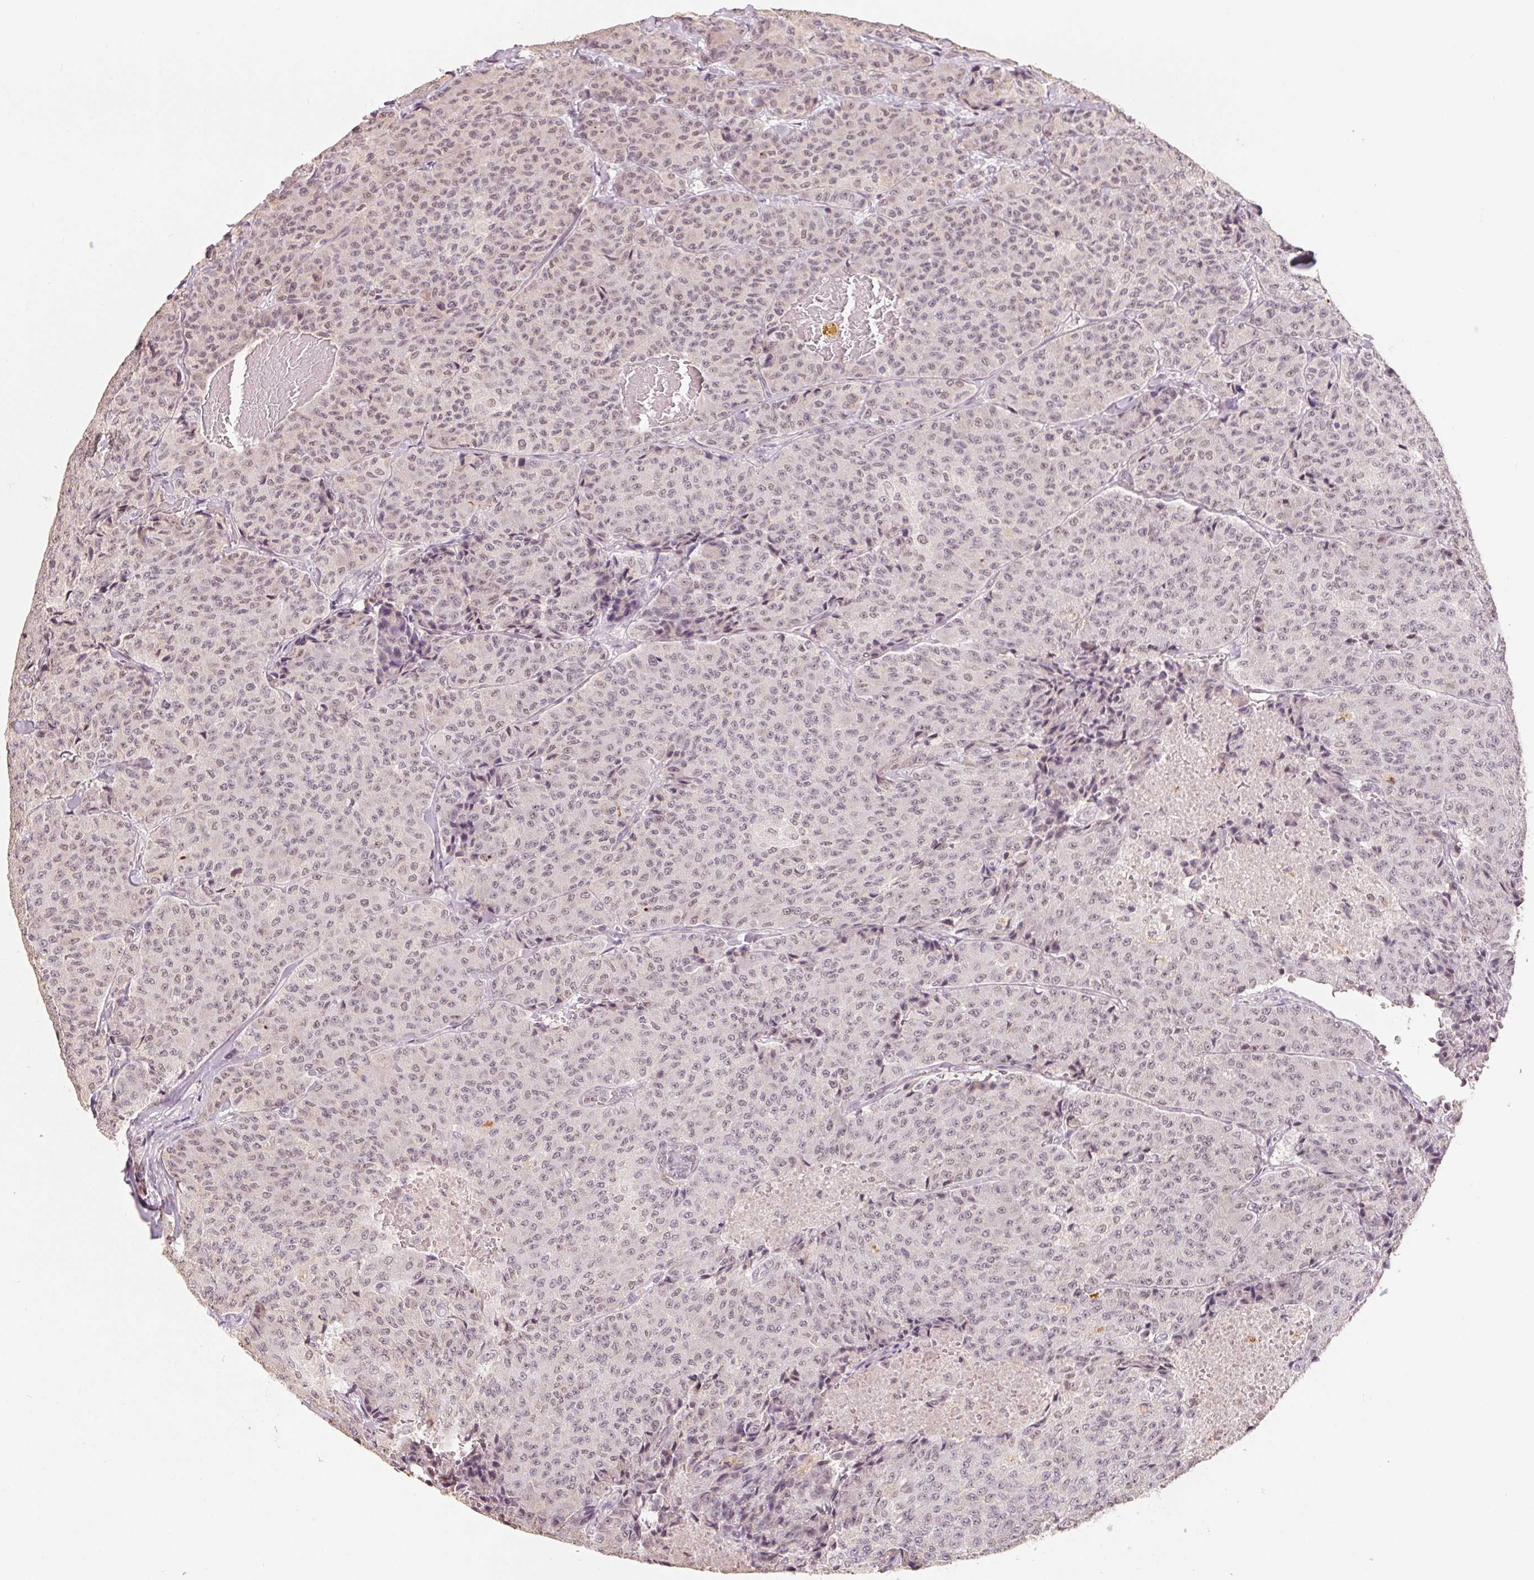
{"staining": {"intensity": "weak", "quantity": "25%-75%", "location": "cytoplasmic/membranous,nuclear"}, "tissue": "carcinoid", "cell_type": "Tumor cells", "image_type": "cancer", "snomed": [{"axis": "morphology", "description": "Carcinoid, malignant, NOS"}, {"axis": "topography", "description": "Lung"}], "caption": "This is an image of immunohistochemistry (IHC) staining of carcinoid, which shows weak expression in the cytoplasmic/membranous and nuclear of tumor cells.", "gene": "NXF3", "patient": {"sex": "male", "age": 71}}